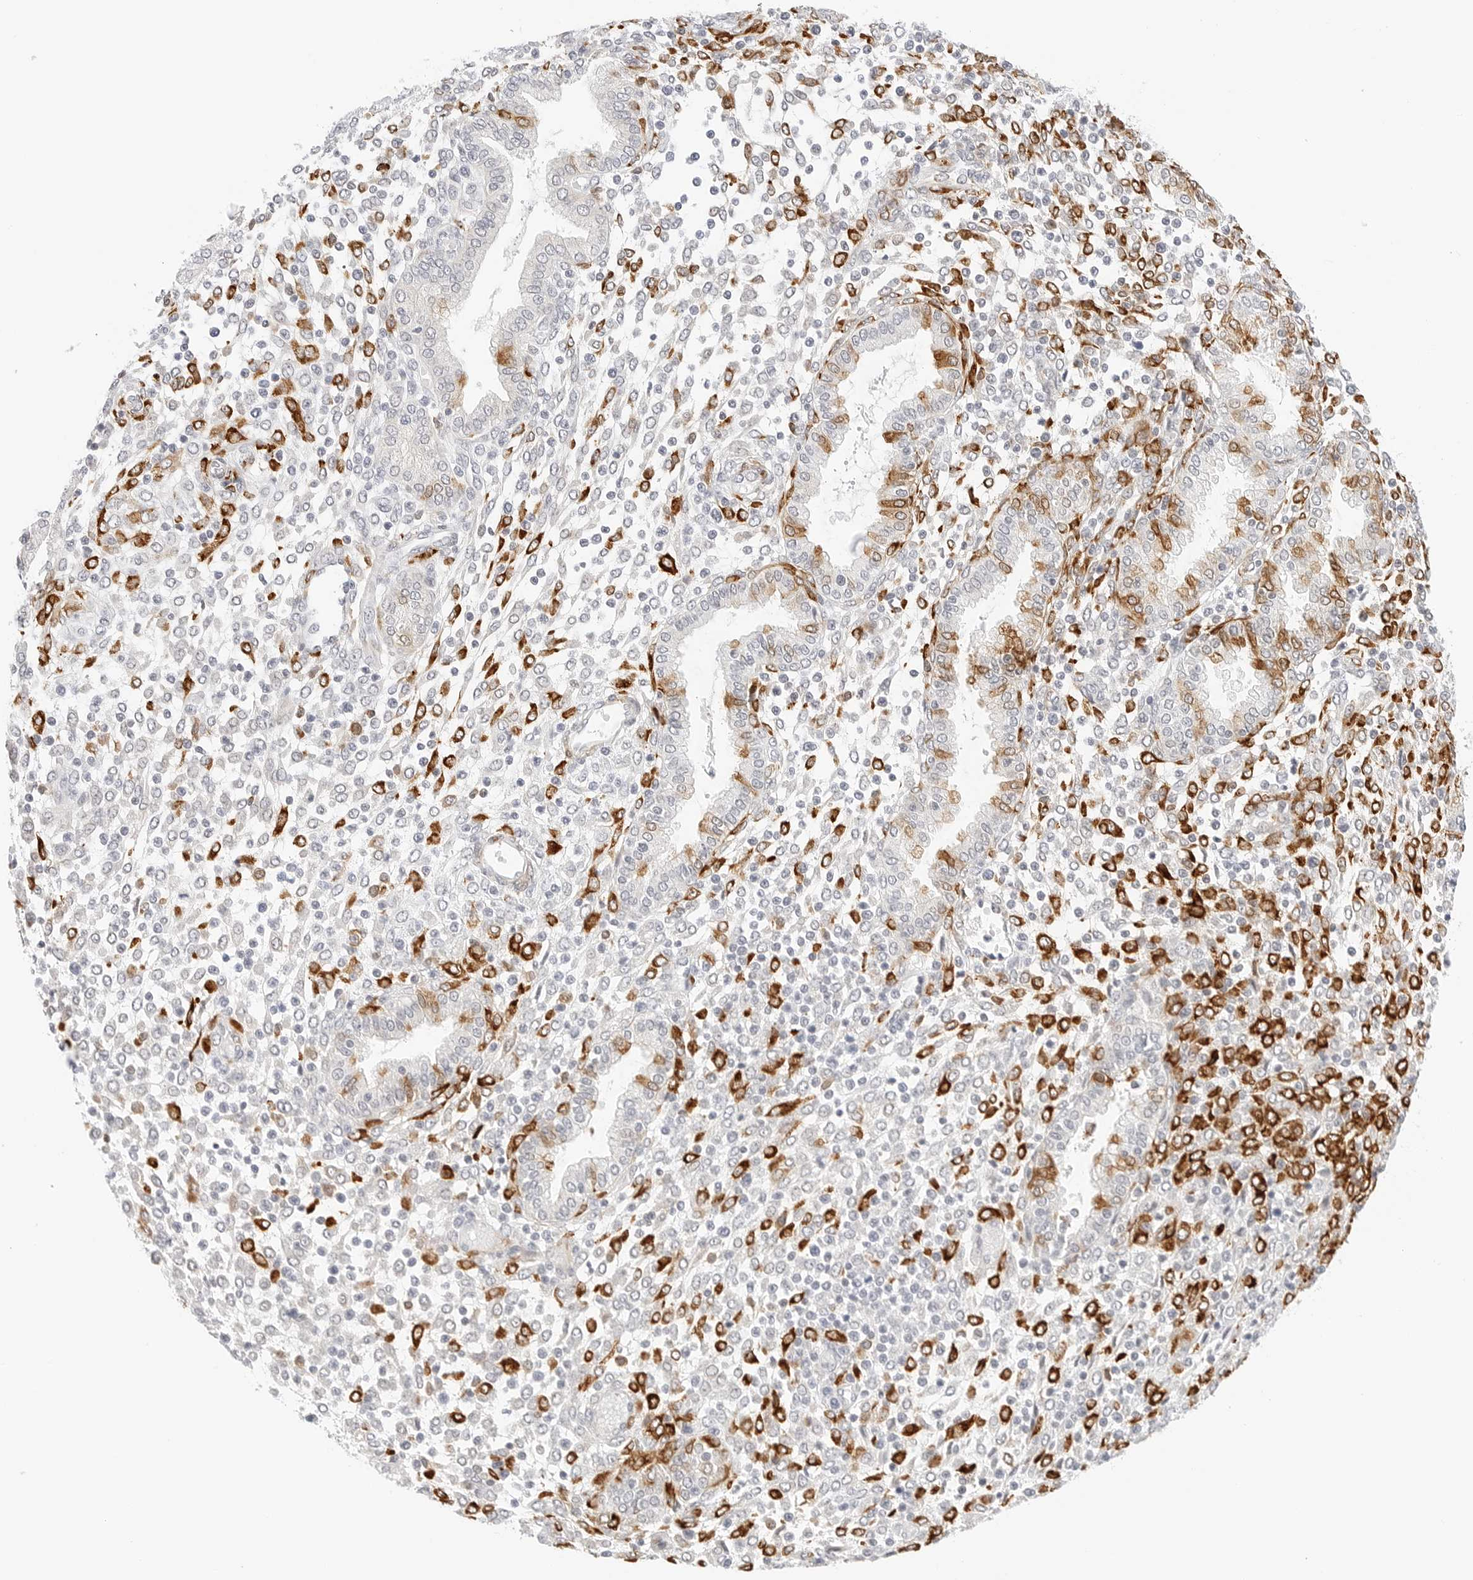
{"staining": {"intensity": "strong", "quantity": "<25%", "location": "cytoplasmic/membranous"}, "tissue": "endometrium", "cell_type": "Cells in endometrial stroma", "image_type": "normal", "snomed": [{"axis": "morphology", "description": "Normal tissue, NOS"}, {"axis": "topography", "description": "Endometrium"}], "caption": "Approximately <25% of cells in endometrial stroma in unremarkable human endometrium show strong cytoplasmic/membranous protein staining as visualized by brown immunohistochemical staining.", "gene": "TEKT2", "patient": {"sex": "female", "age": 53}}